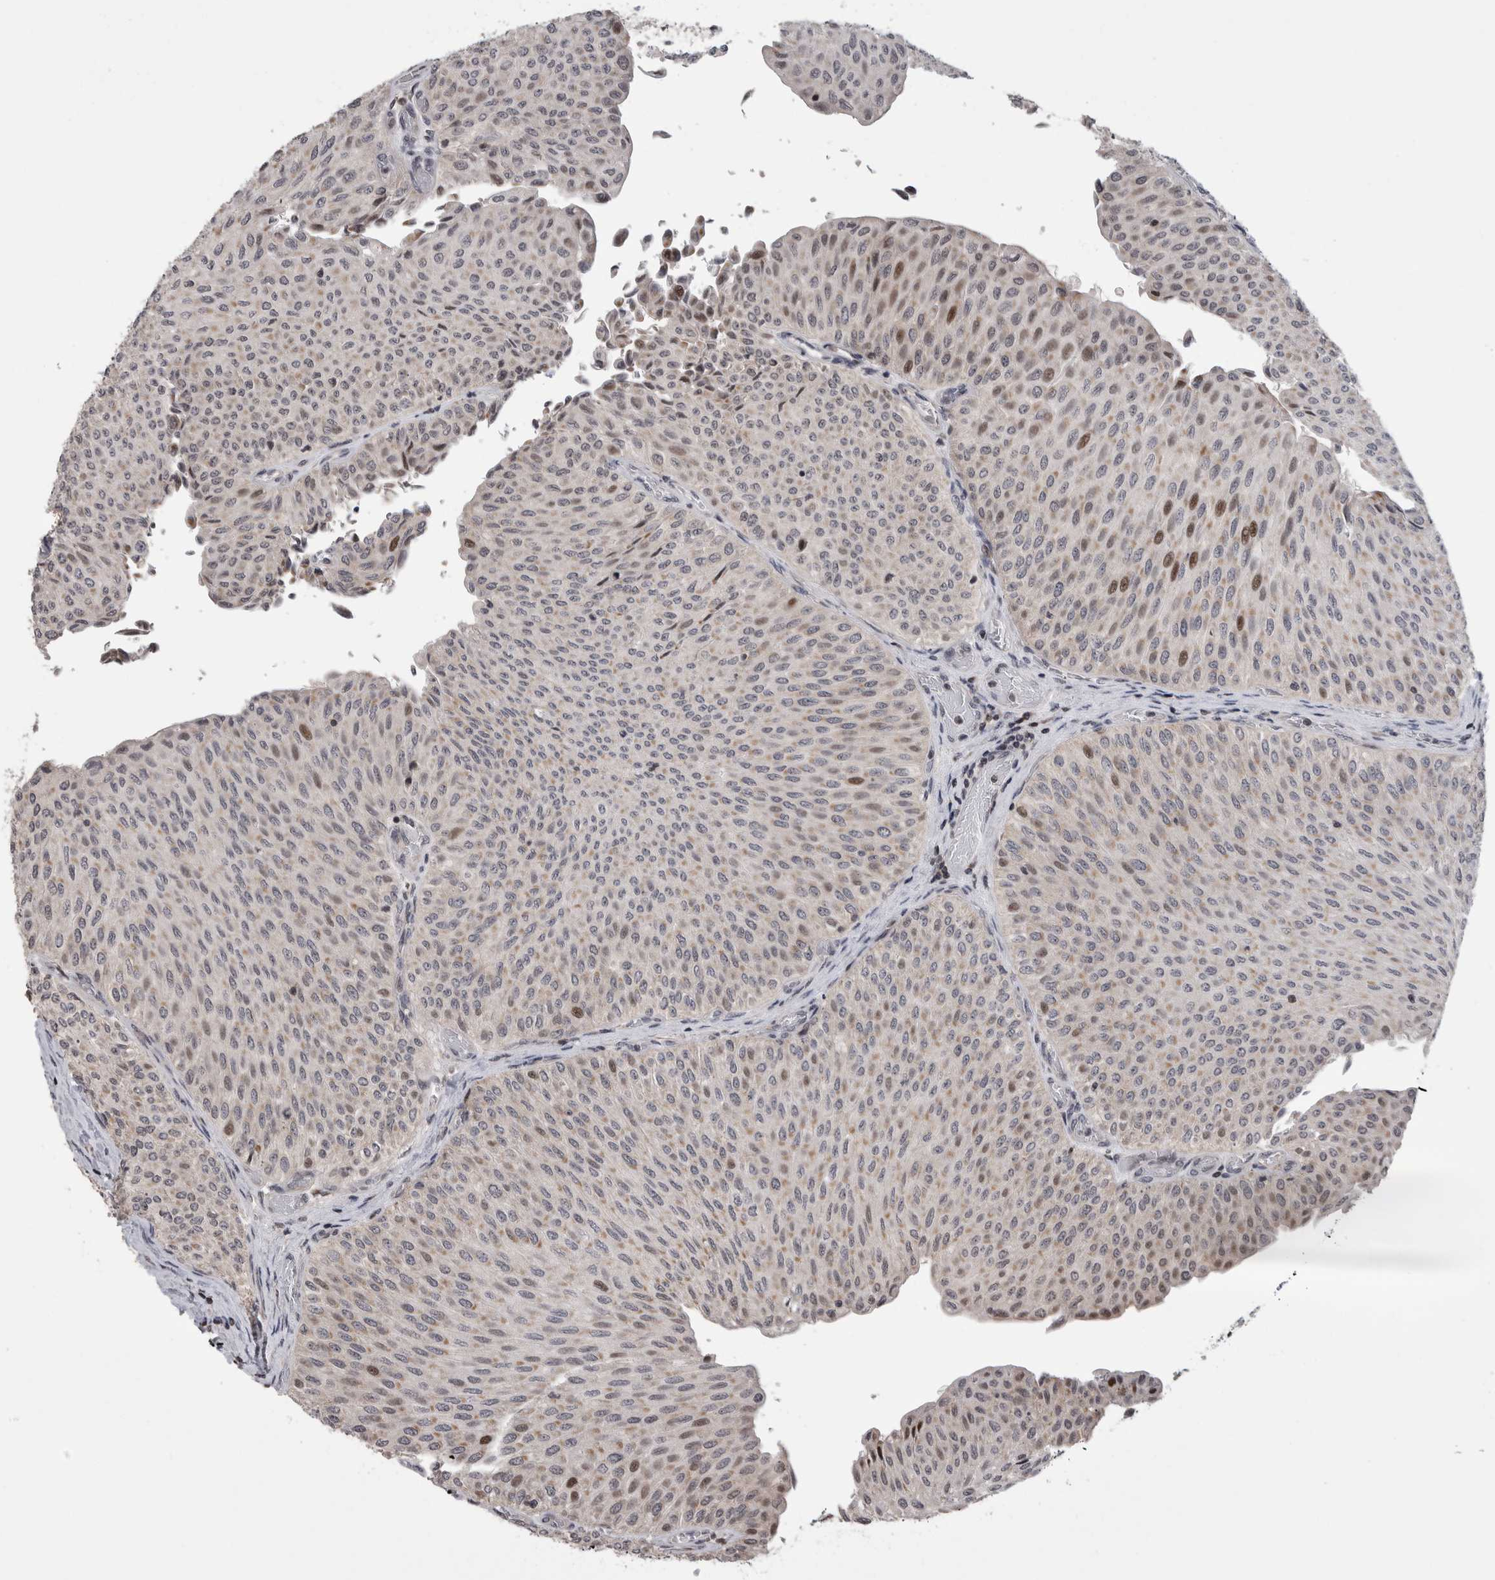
{"staining": {"intensity": "moderate", "quantity": "<25%", "location": "nuclear"}, "tissue": "urothelial cancer", "cell_type": "Tumor cells", "image_type": "cancer", "snomed": [{"axis": "morphology", "description": "Urothelial carcinoma, Low grade"}, {"axis": "topography", "description": "Urinary bladder"}], "caption": "Immunohistochemistry (IHC) of low-grade urothelial carcinoma demonstrates low levels of moderate nuclear positivity in about <25% of tumor cells.", "gene": "ZBTB11", "patient": {"sex": "male", "age": 78}}